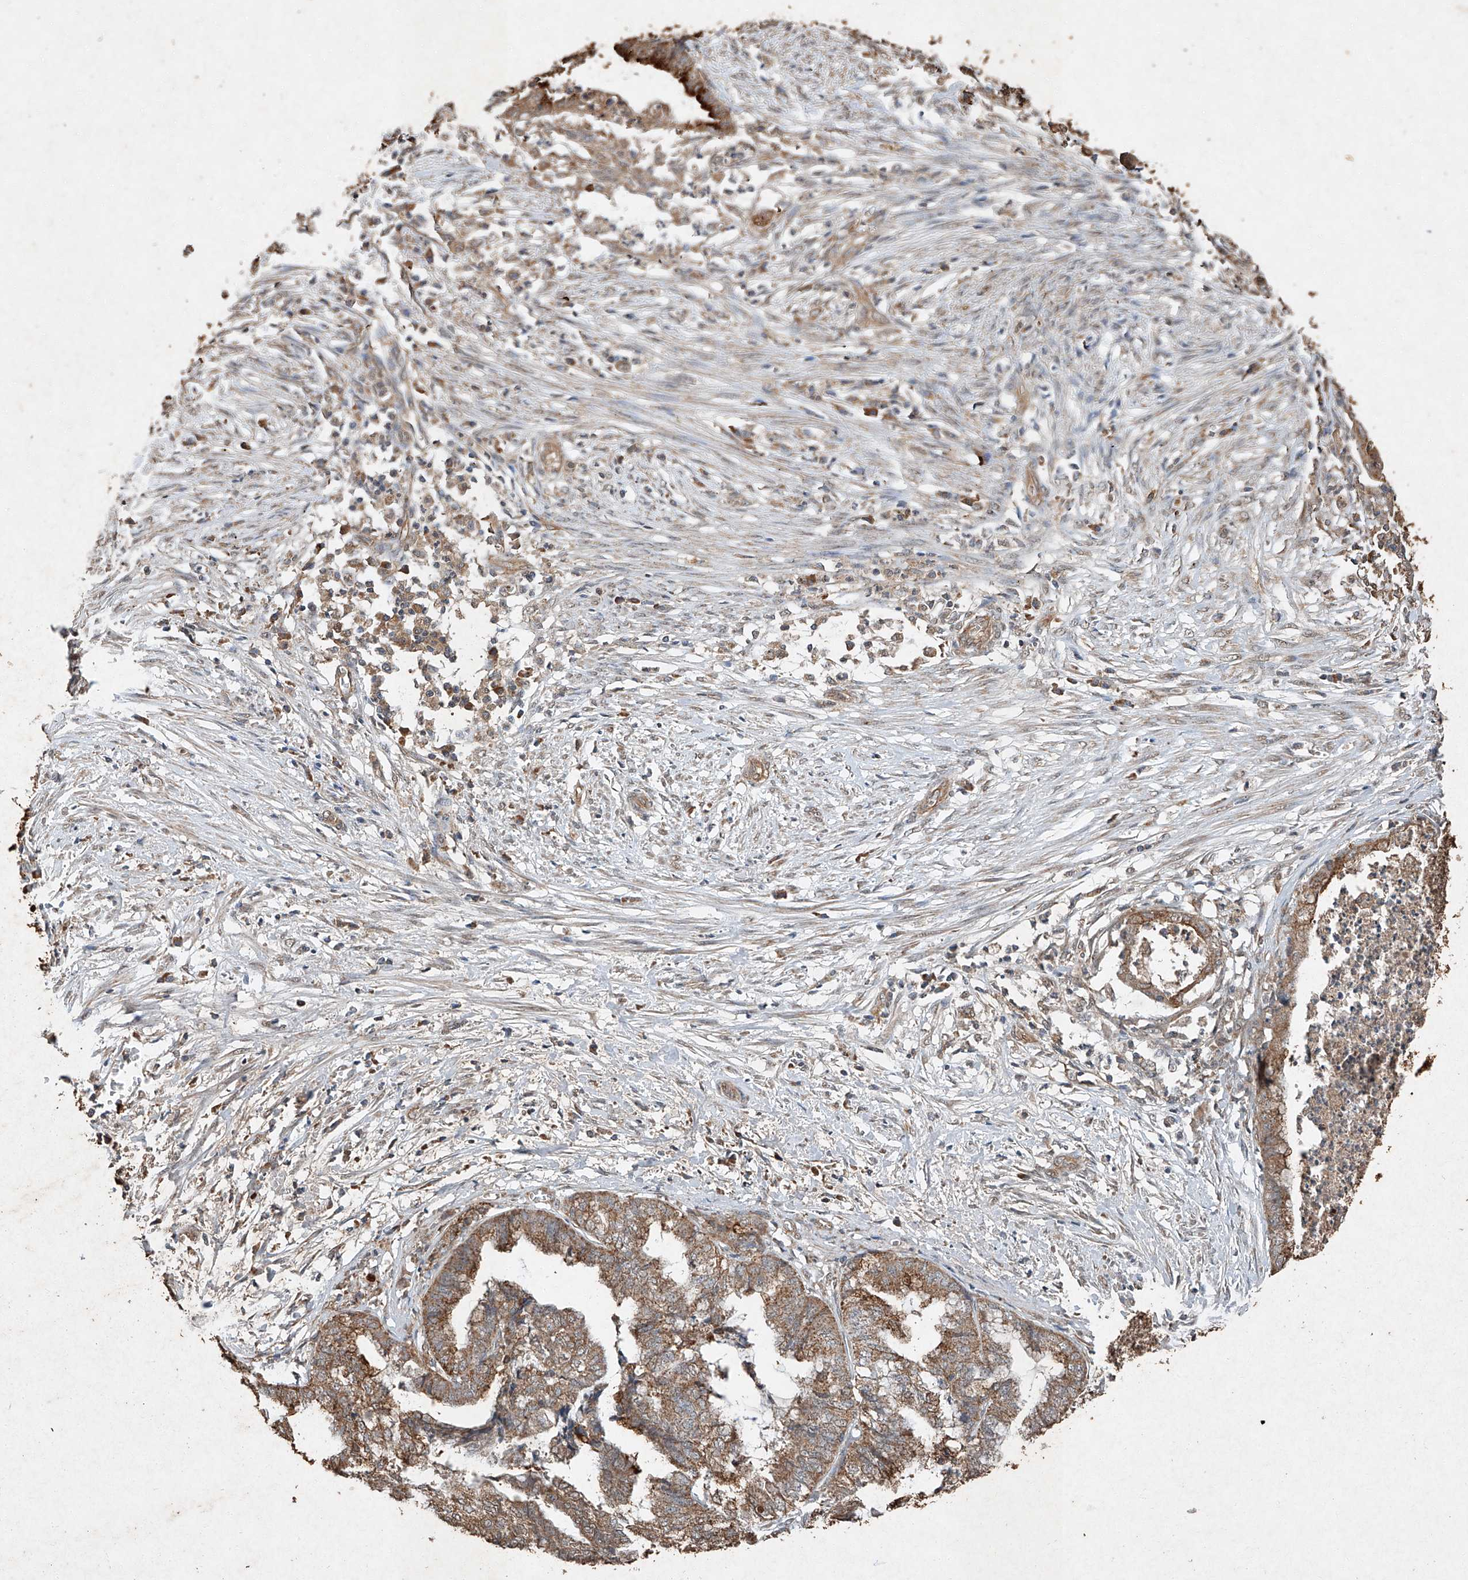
{"staining": {"intensity": "moderate", "quantity": ">75%", "location": "cytoplasmic/membranous"}, "tissue": "endometrial cancer", "cell_type": "Tumor cells", "image_type": "cancer", "snomed": [{"axis": "morphology", "description": "Necrosis, NOS"}, {"axis": "morphology", "description": "Adenocarcinoma, NOS"}, {"axis": "topography", "description": "Endometrium"}], "caption": "IHC (DAB (3,3'-diaminobenzidine)) staining of adenocarcinoma (endometrial) exhibits moderate cytoplasmic/membranous protein positivity in about >75% of tumor cells.", "gene": "STK3", "patient": {"sex": "female", "age": 79}}